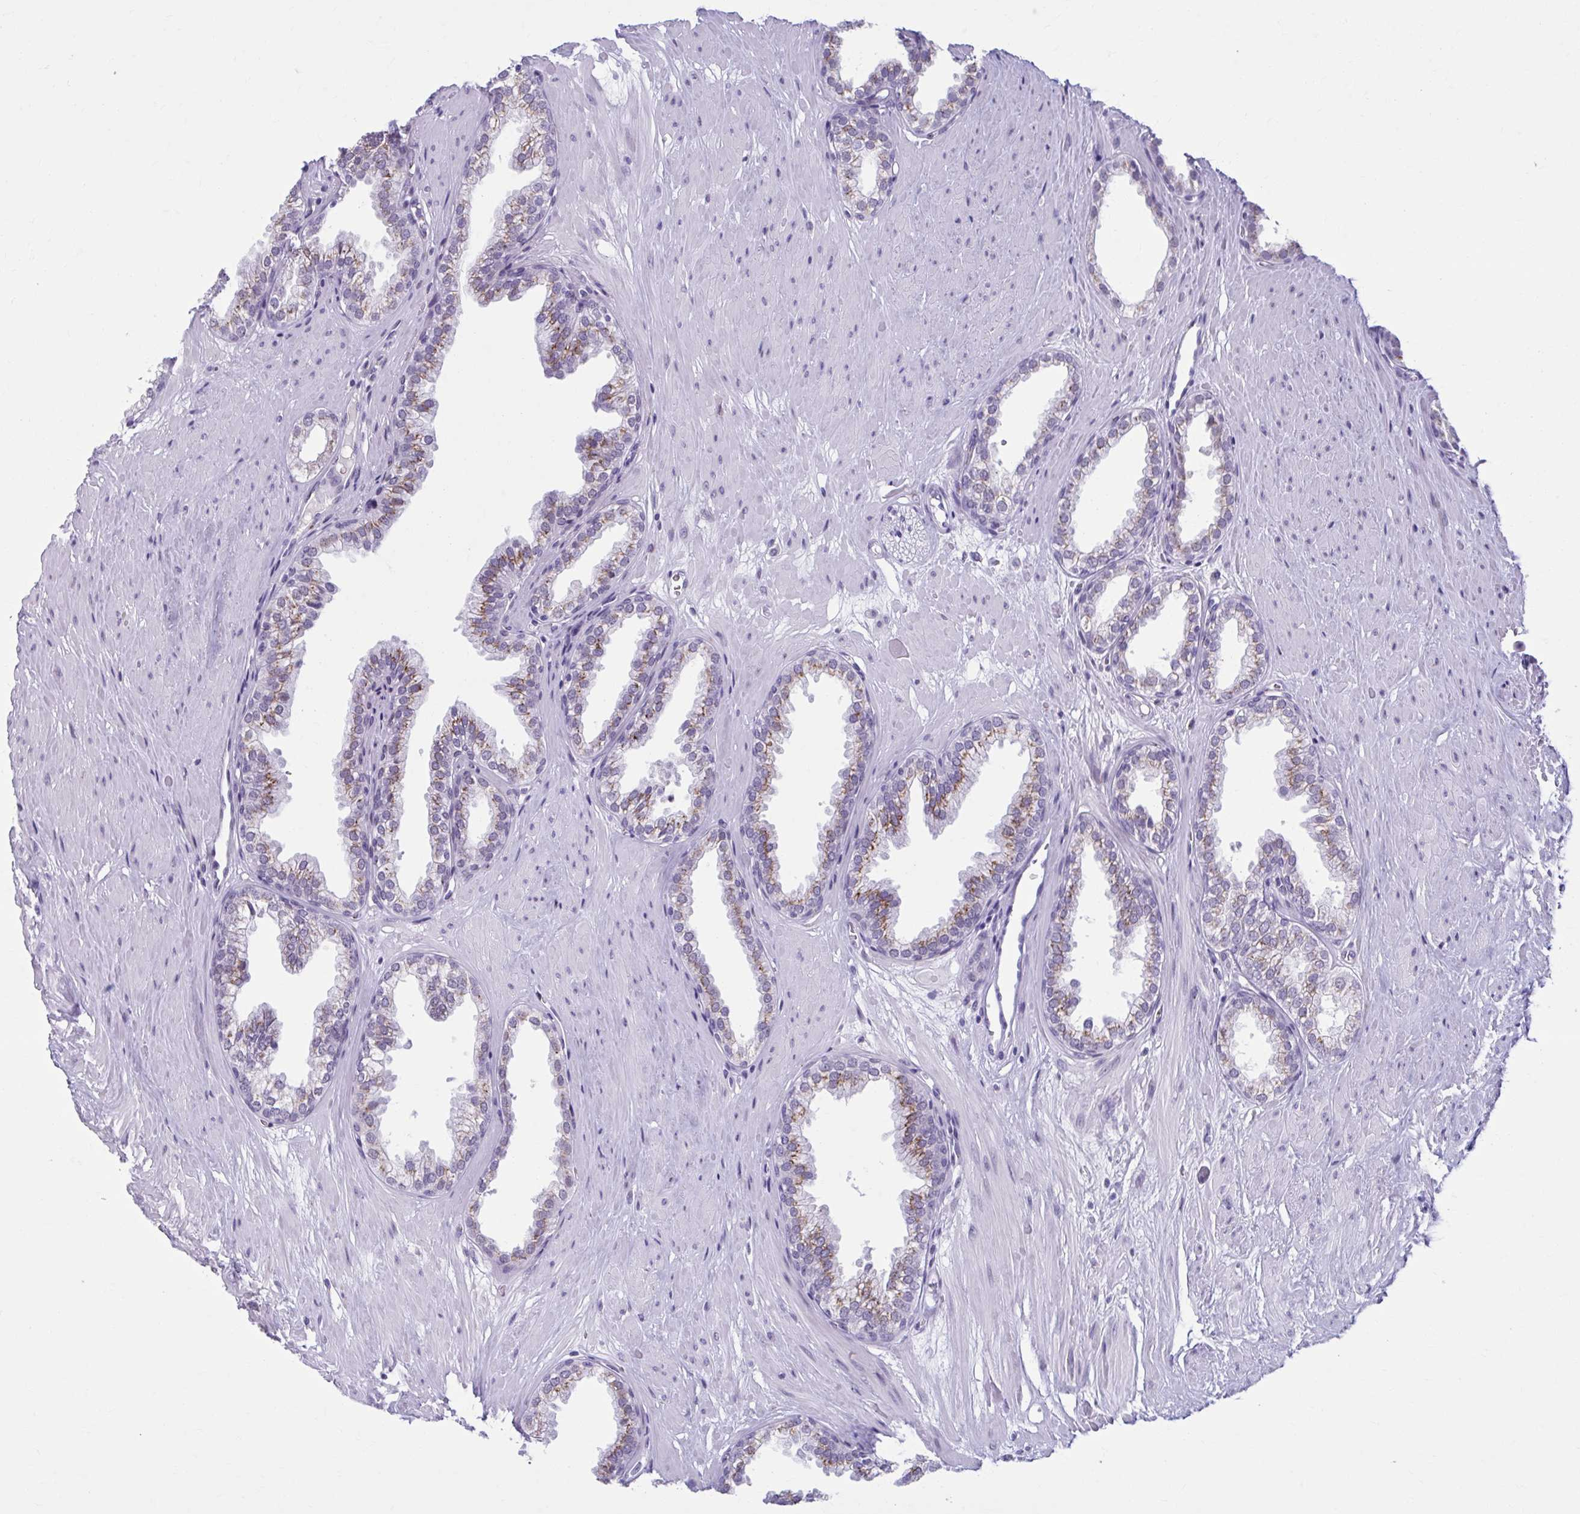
{"staining": {"intensity": "moderate", "quantity": "25%-75%", "location": "cytoplasmic/membranous"}, "tissue": "prostate", "cell_type": "Glandular cells", "image_type": "normal", "snomed": [{"axis": "morphology", "description": "Normal tissue, NOS"}, {"axis": "topography", "description": "Prostate"}, {"axis": "topography", "description": "Peripheral nerve tissue"}], "caption": "Human prostate stained for a protein (brown) shows moderate cytoplasmic/membranous positive staining in approximately 25%-75% of glandular cells.", "gene": "ZNF682", "patient": {"sex": "male", "age": 55}}